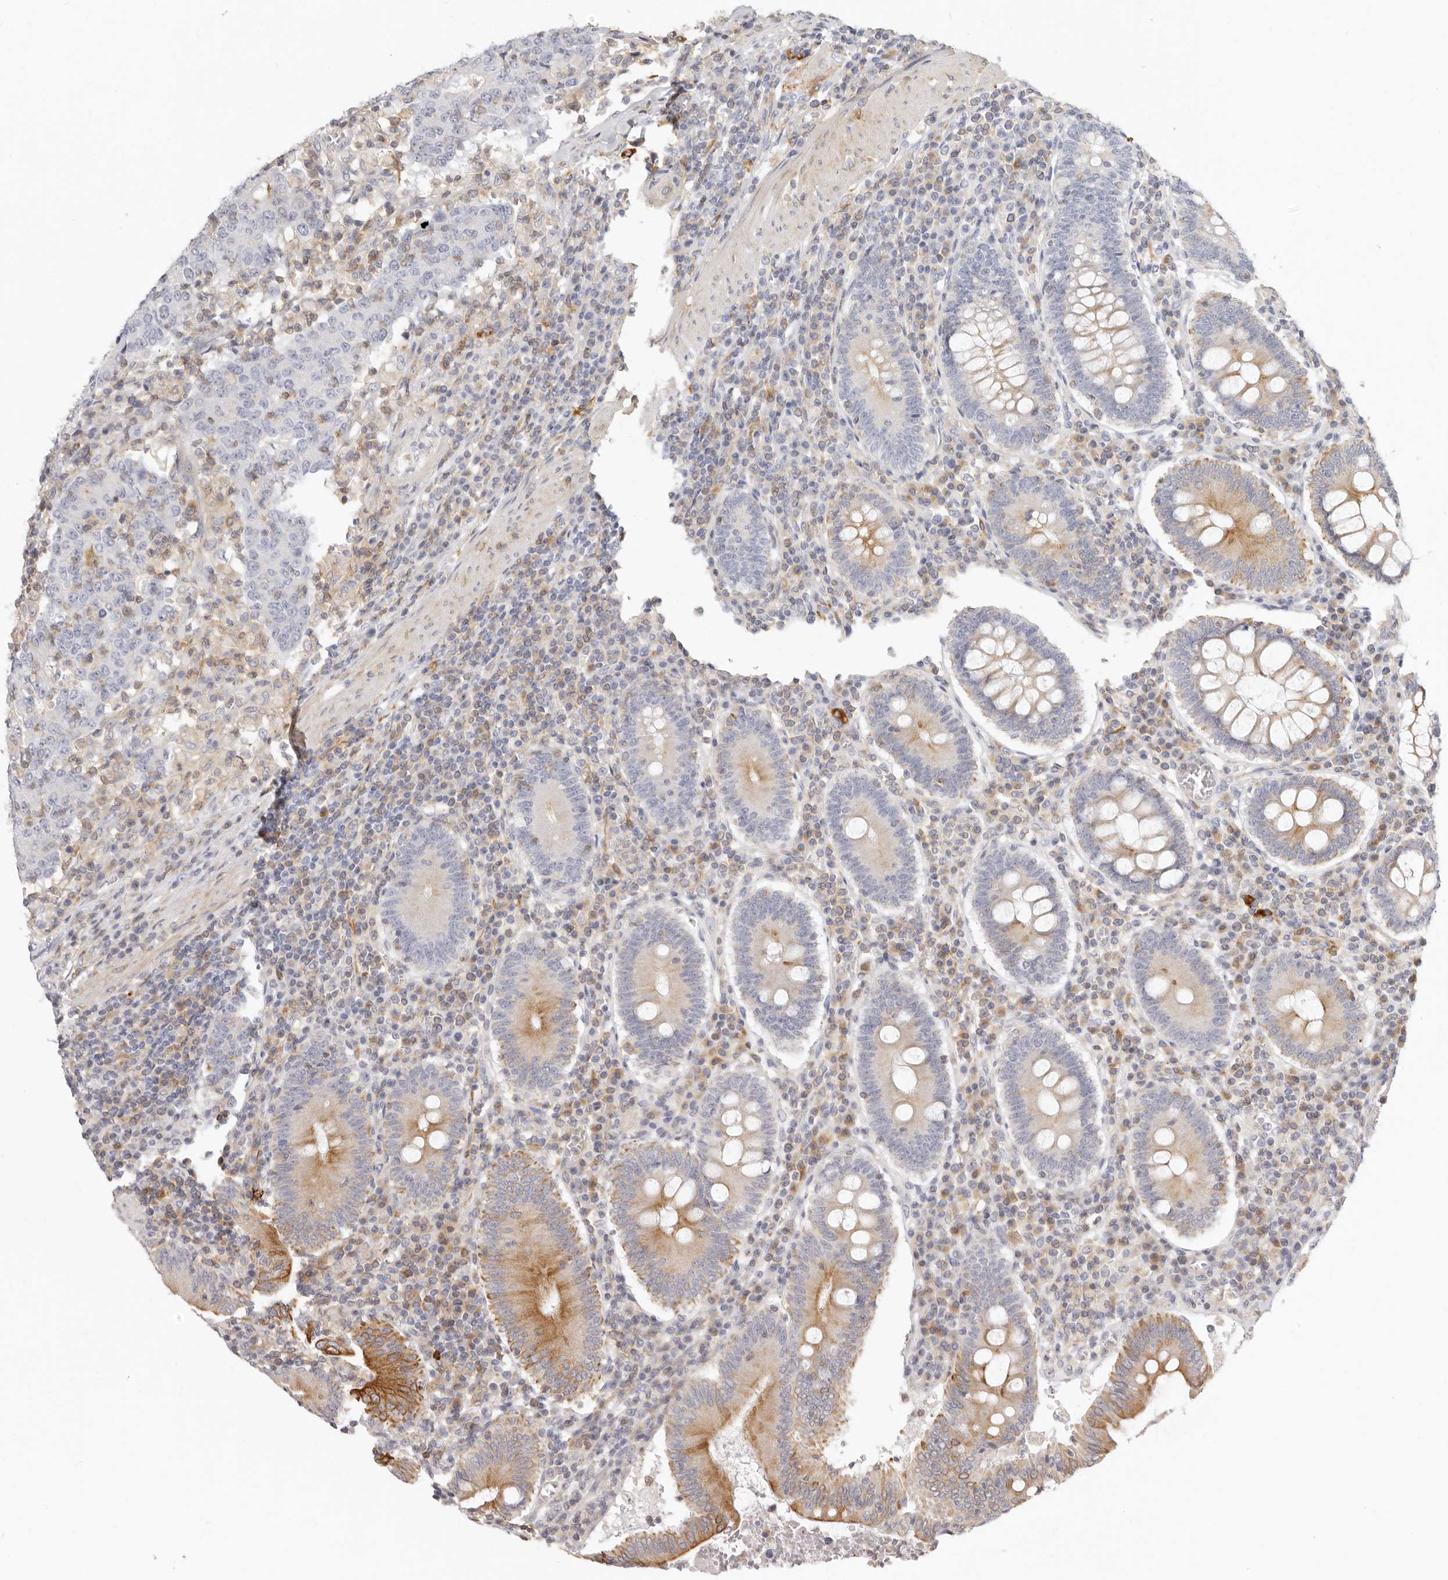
{"staining": {"intensity": "negative", "quantity": "none", "location": "none"}, "tissue": "colorectal cancer", "cell_type": "Tumor cells", "image_type": "cancer", "snomed": [{"axis": "morphology", "description": "Adenocarcinoma, NOS"}, {"axis": "topography", "description": "Colon"}], "caption": "Tumor cells show no significant protein positivity in colorectal cancer.", "gene": "NIBAN1", "patient": {"sex": "female", "age": 75}}